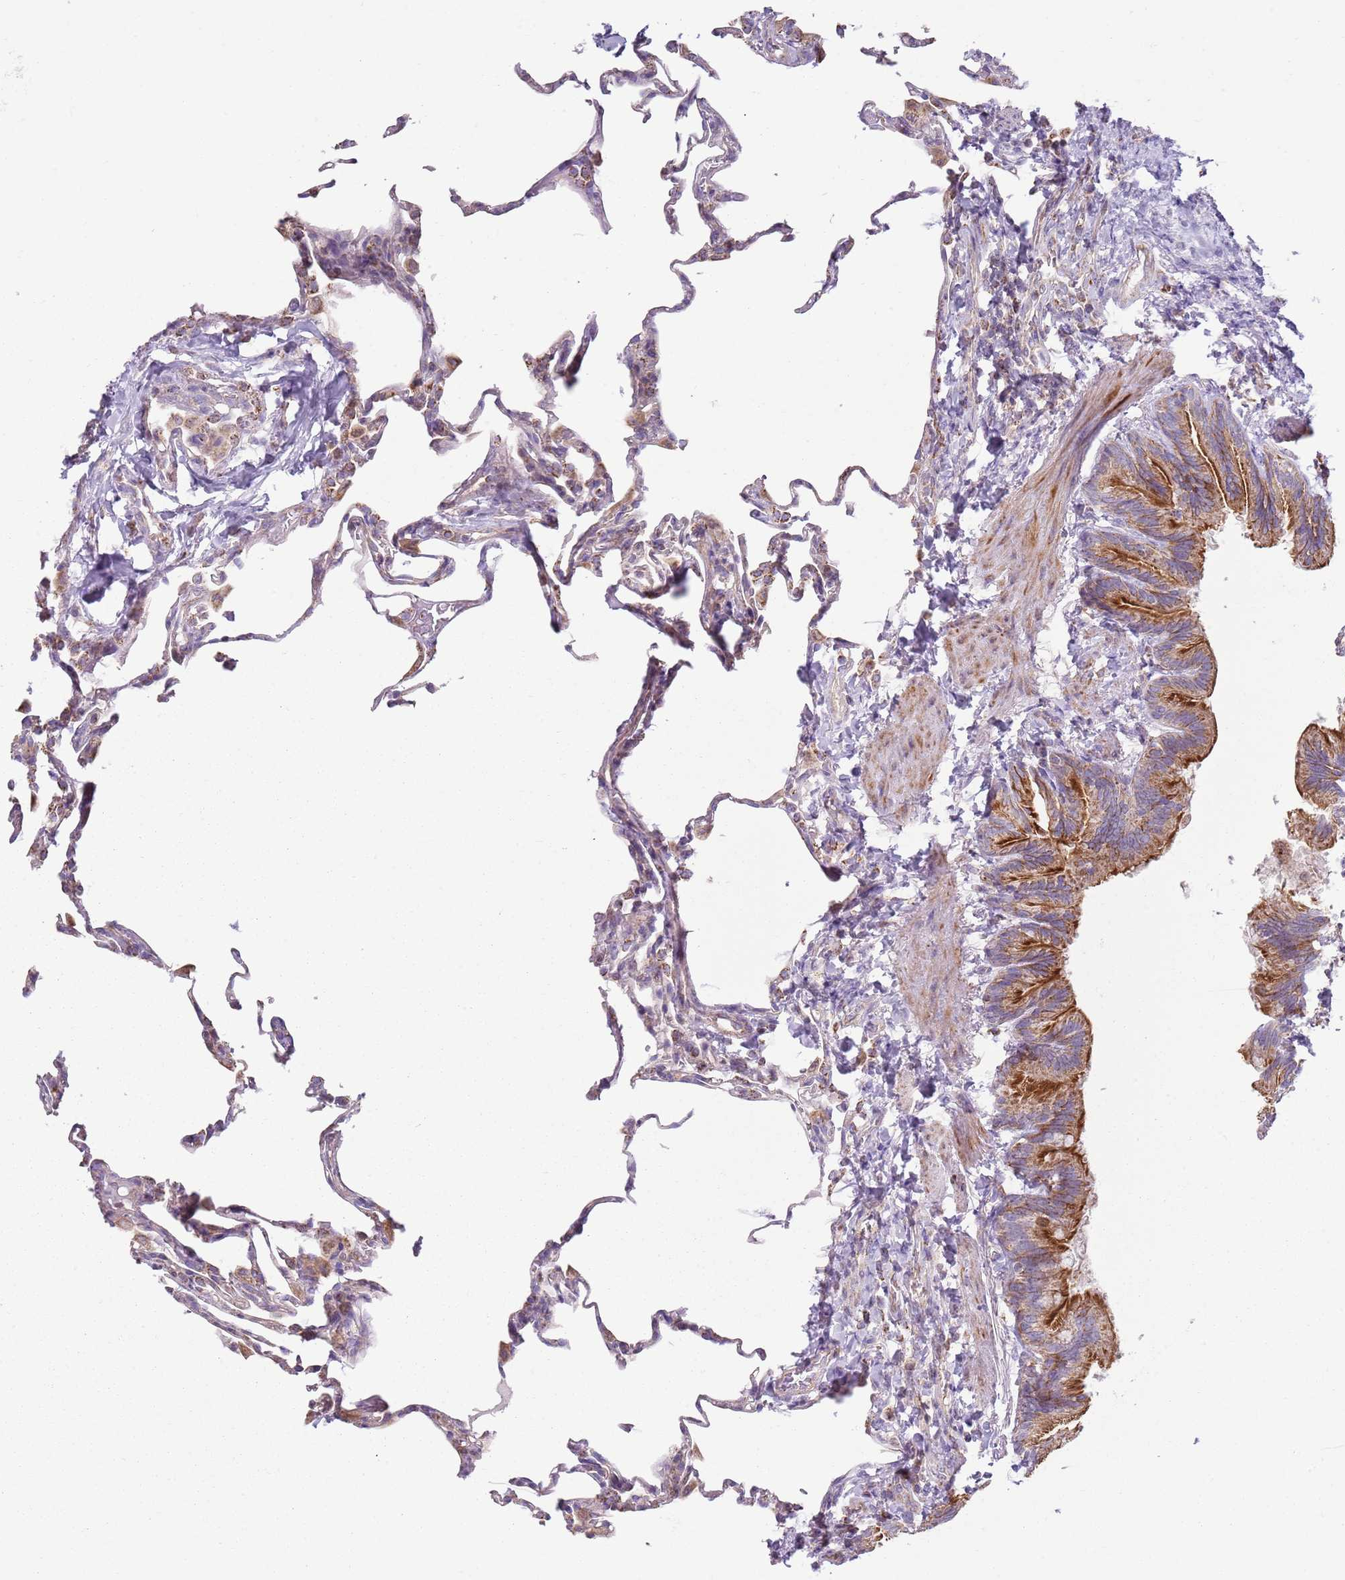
{"staining": {"intensity": "weak", "quantity": "25%-75%", "location": "cytoplasmic/membranous"}, "tissue": "lung", "cell_type": "Alveolar cells", "image_type": "normal", "snomed": [{"axis": "morphology", "description": "Normal tissue, NOS"}, {"axis": "topography", "description": "Lung"}], "caption": "Immunohistochemistry (IHC) micrograph of benign lung: human lung stained using IHC demonstrates low levels of weak protein expression localized specifically in the cytoplasmic/membranous of alveolar cells, appearing as a cytoplasmic/membranous brown color.", "gene": "GAS8", "patient": {"sex": "male", "age": 20}}